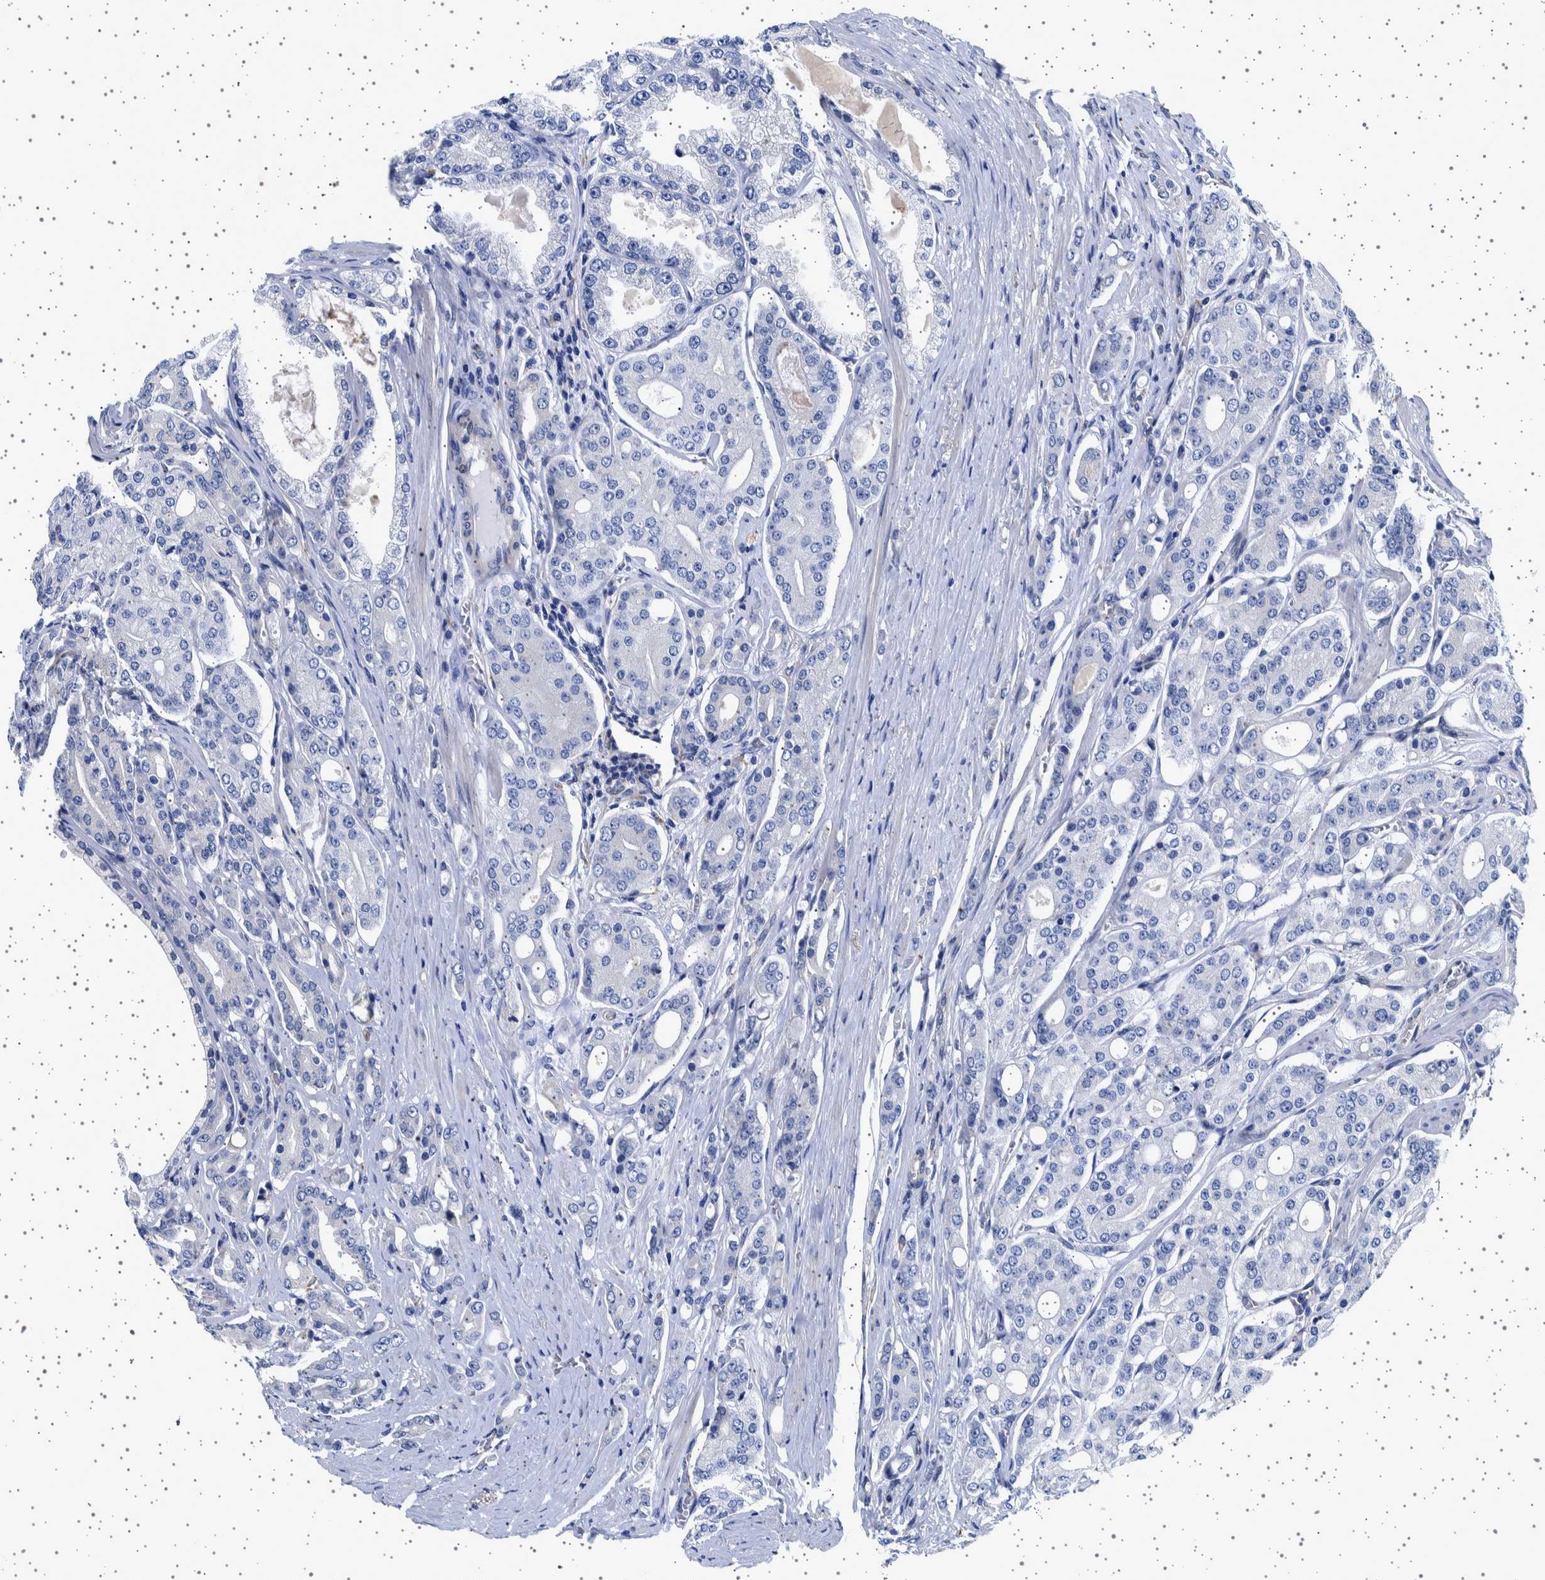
{"staining": {"intensity": "negative", "quantity": "none", "location": "none"}, "tissue": "prostate cancer", "cell_type": "Tumor cells", "image_type": "cancer", "snomed": [{"axis": "morphology", "description": "Adenocarcinoma, High grade"}, {"axis": "topography", "description": "Prostate"}], "caption": "High power microscopy micrograph of an IHC image of prostate cancer, revealing no significant expression in tumor cells.", "gene": "SEPTIN4", "patient": {"sex": "male", "age": 71}}